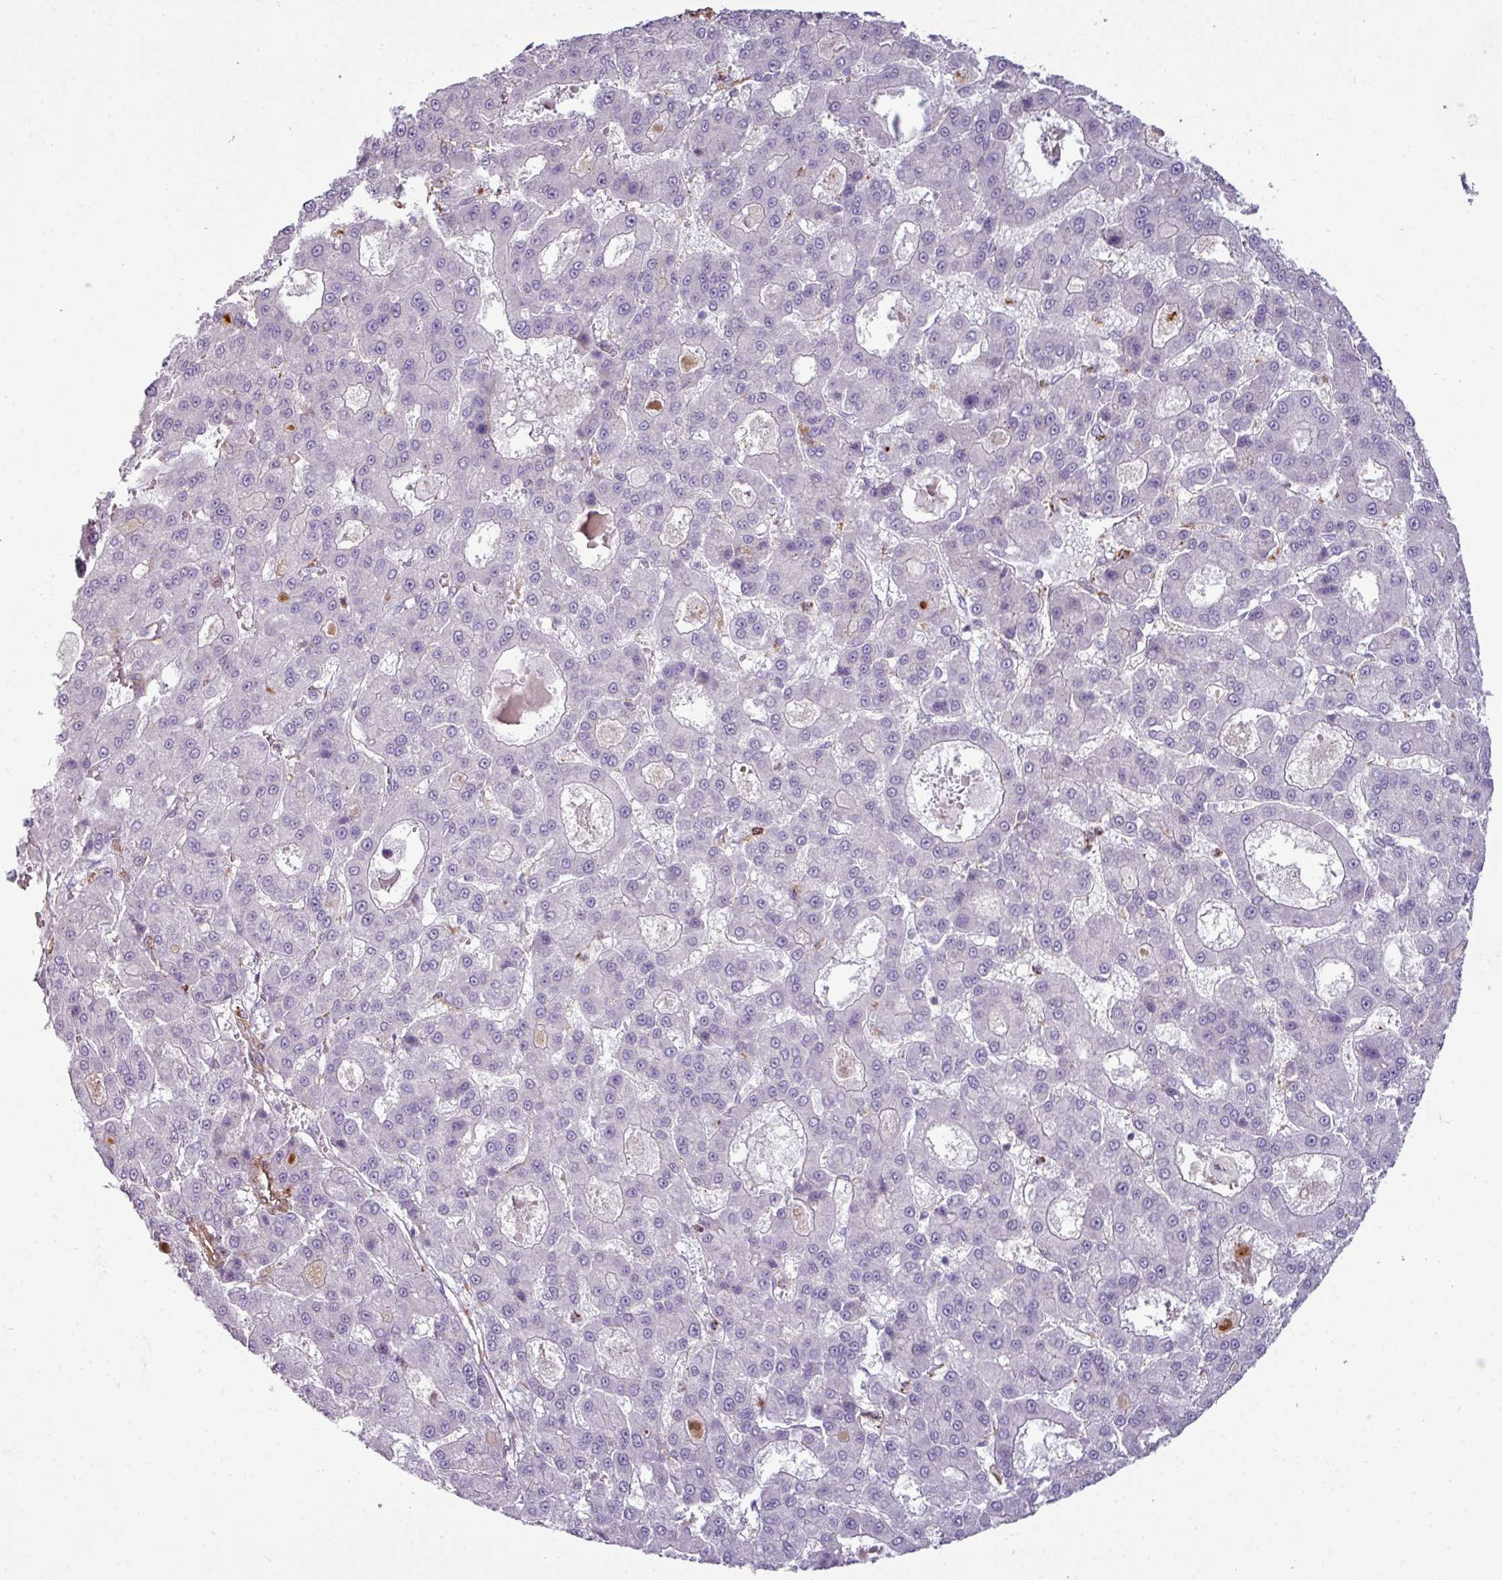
{"staining": {"intensity": "negative", "quantity": "none", "location": "none"}, "tissue": "liver cancer", "cell_type": "Tumor cells", "image_type": "cancer", "snomed": [{"axis": "morphology", "description": "Carcinoma, Hepatocellular, NOS"}, {"axis": "topography", "description": "Liver"}], "caption": "This is a photomicrograph of immunohistochemistry staining of liver cancer (hepatocellular carcinoma), which shows no expression in tumor cells.", "gene": "COL8A1", "patient": {"sex": "male", "age": 70}}